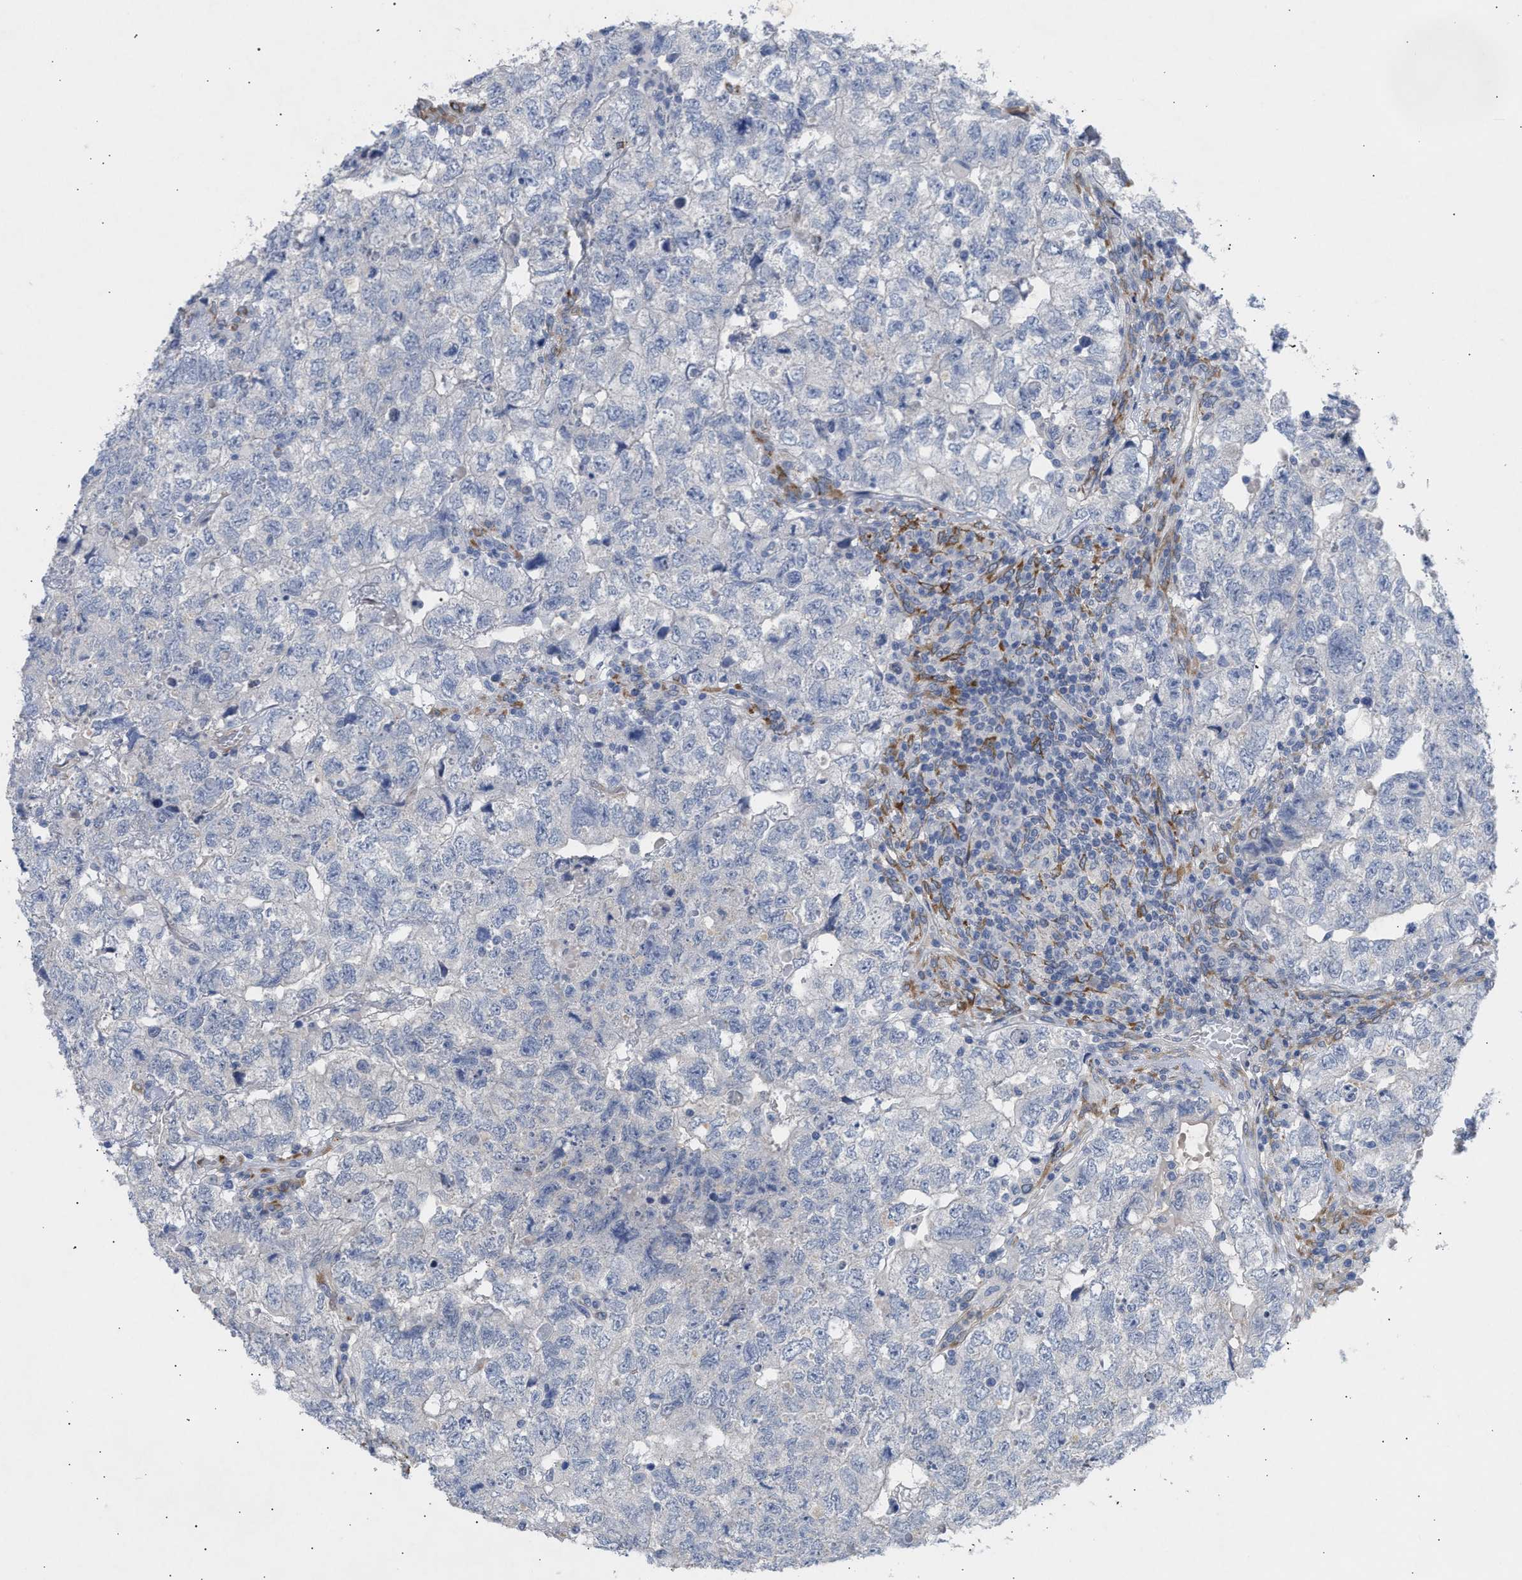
{"staining": {"intensity": "negative", "quantity": "none", "location": "none"}, "tissue": "testis cancer", "cell_type": "Tumor cells", "image_type": "cancer", "snomed": [{"axis": "morphology", "description": "Carcinoma, Embryonal, NOS"}, {"axis": "topography", "description": "Testis"}], "caption": "The immunohistochemistry histopathology image has no significant staining in tumor cells of testis embryonal carcinoma tissue.", "gene": "SELENOM", "patient": {"sex": "male", "age": 36}}